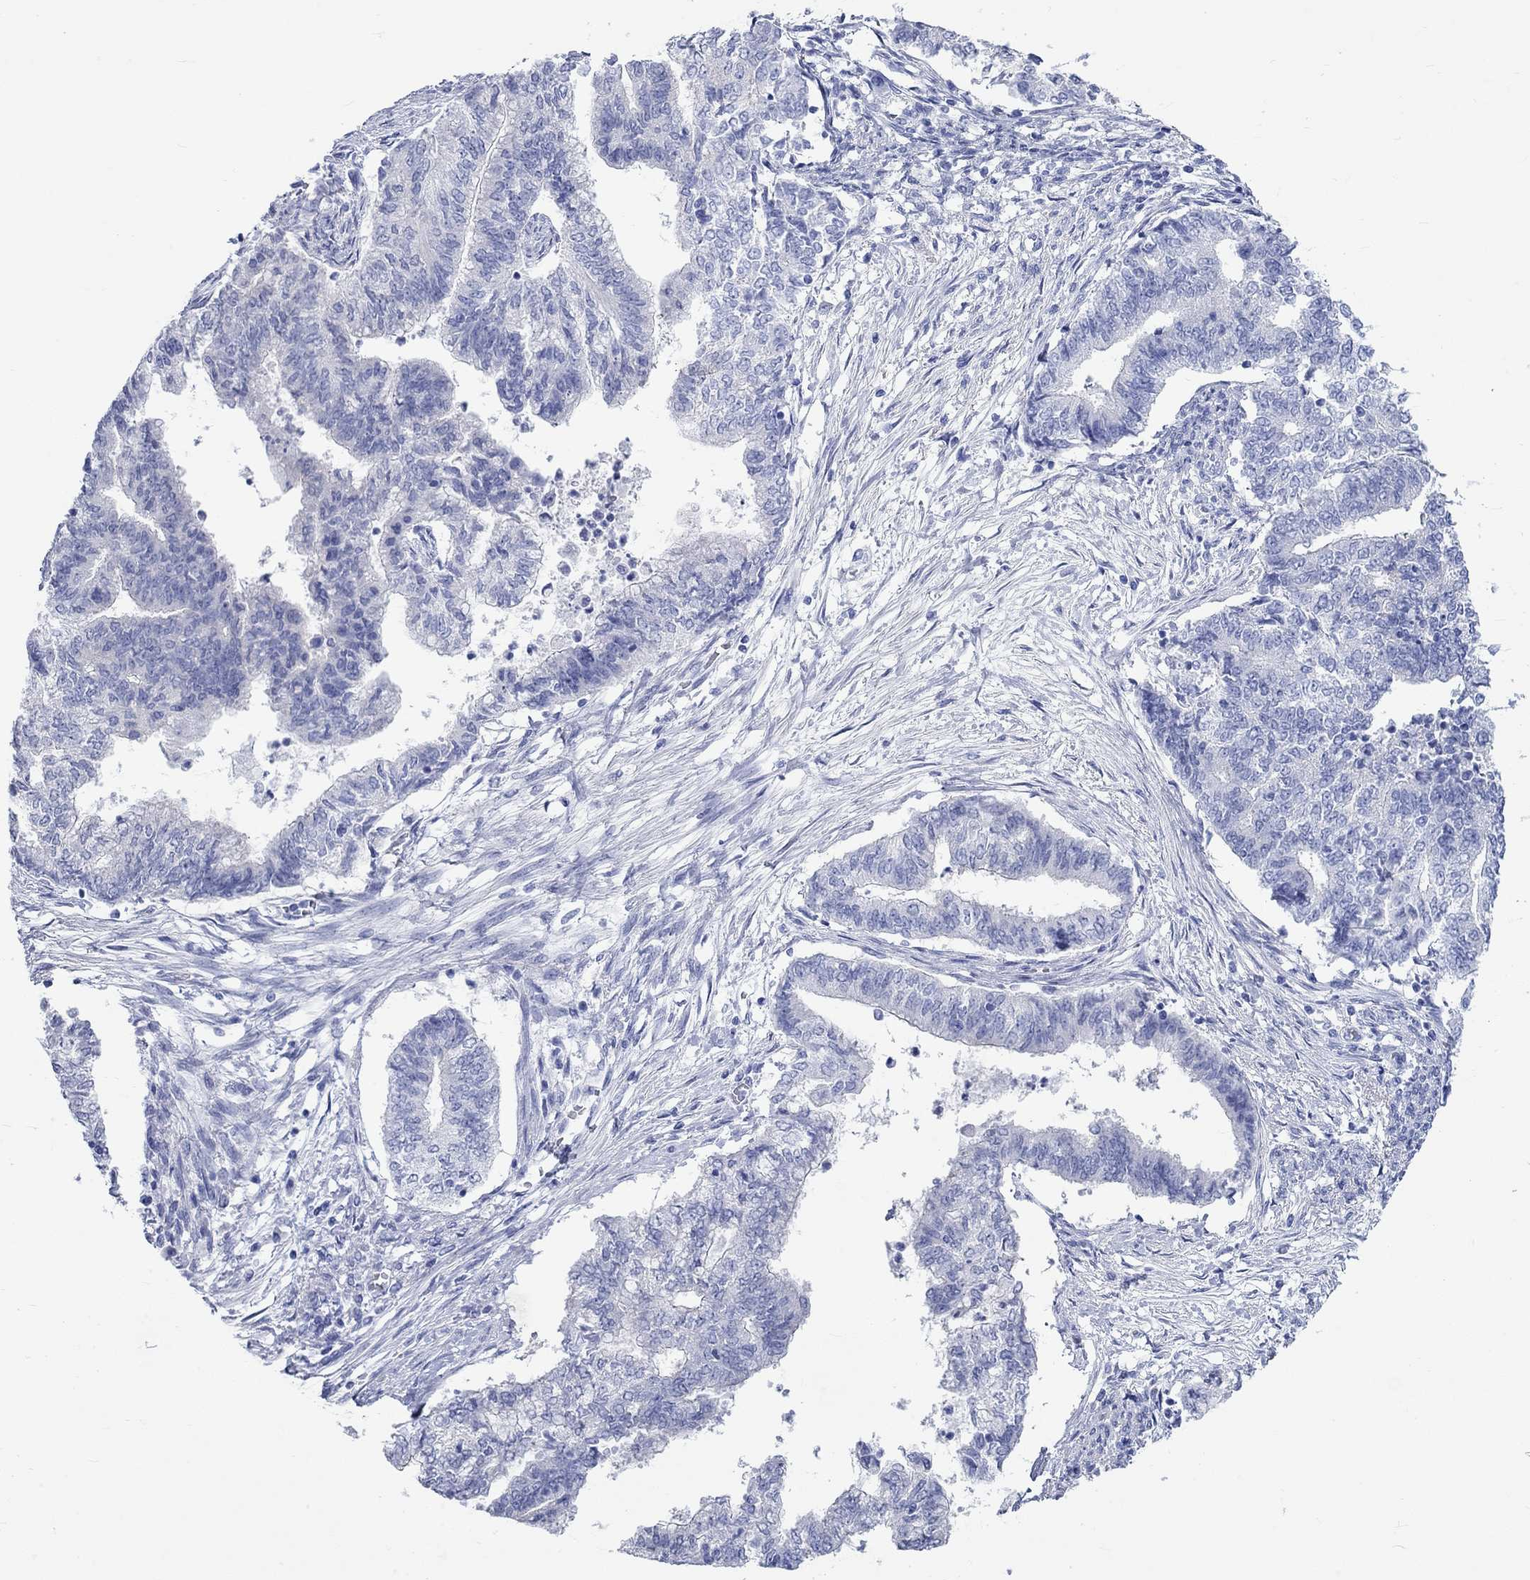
{"staining": {"intensity": "negative", "quantity": "none", "location": "none"}, "tissue": "endometrial cancer", "cell_type": "Tumor cells", "image_type": "cancer", "snomed": [{"axis": "morphology", "description": "Adenocarcinoma, NOS"}, {"axis": "topography", "description": "Endometrium"}], "caption": "Endometrial cancer (adenocarcinoma) stained for a protein using immunohistochemistry exhibits no expression tumor cells.", "gene": "SPATA9", "patient": {"sex": "female", "age": 65}}